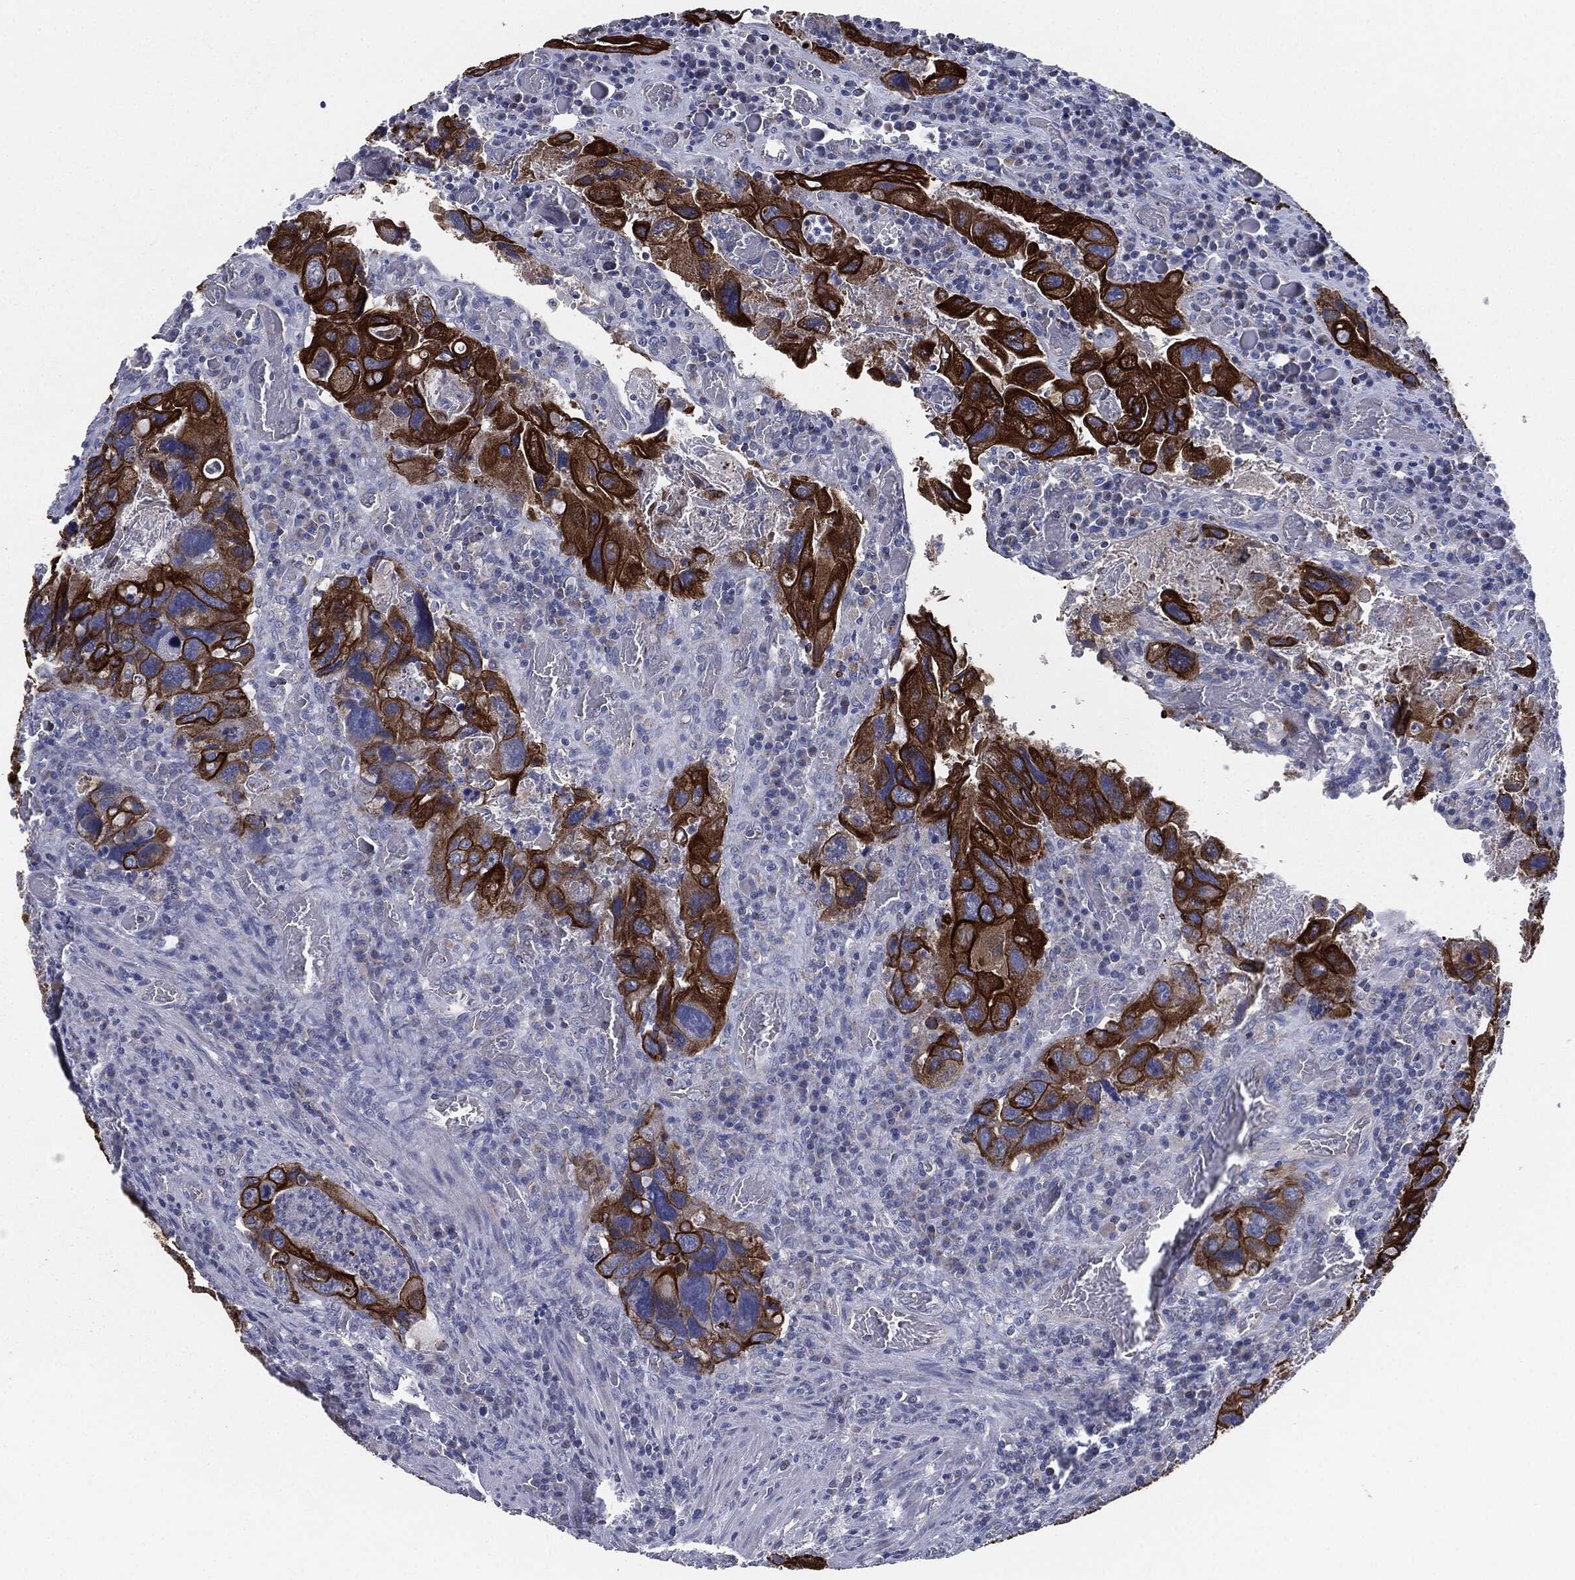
{"staining": {"intensity": "strong", "quantity": ">75%", "location": "cytoplasmic/membranous"}, "tissue": "colorectal cancer", "cell_type": "Tumor cells", "image_type": "cancer", "snomed": [{"axis": "morphology", "description": "Adenocarcinoma, NOS"}, {"axis": "topography", "description": "Rectum"}], "caption": "Immunohistochemistry (IHC) of human colorectal adenocarcinoma displays high levels of strong cytoplasmic/membranous positivity in approximately >75% of tumor cells. (Brightfield microscopy of DAB IHC at high magnification).", "gene": "SHROOM2", "patient": {"sex": "male", "age": 62}}